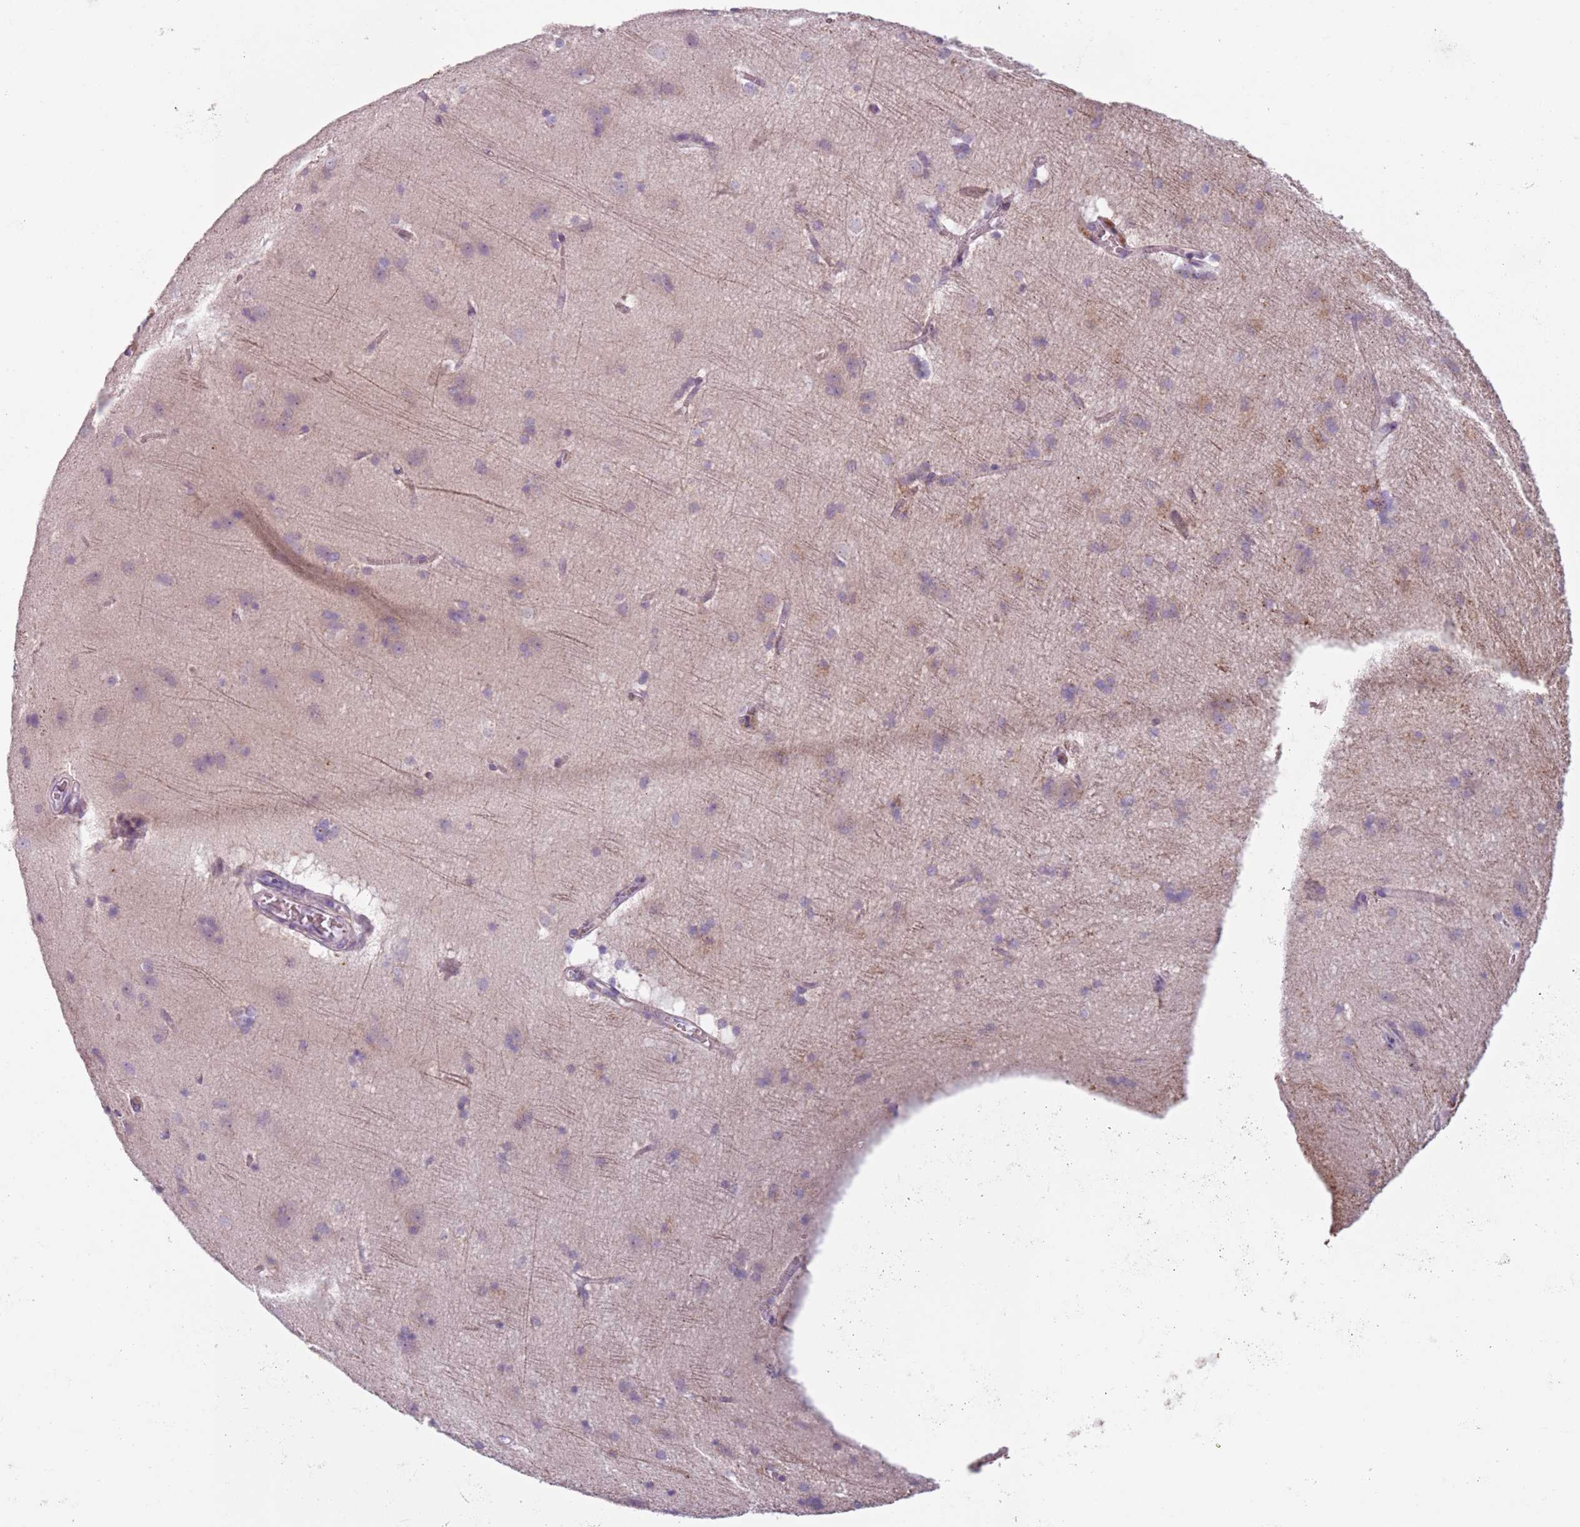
{"staining": {"intensity": "weak", "quantity": ">75%", "location": "cytoplasmic/membranous"}, "tissue": "cerebral cortex", "cell_type": "Endothelial cells", "image_type": "normal", "snomed": [{"axis": "morphology", "description": "Normal tissue, NOS"}, {"axis": "topography", "description": "Cerebral cortex"}], "caption": "Immunohistochemistry (IHC) image of unremarkable cerebral cortex: cerebral cortex stained using immunohistochemistry displays low levels of weak protein expression localized specifically in the cytoplasmic/membranous of endothelial cells, appearing as a cytoplasmic/membranous brown color.", "gene": "MEGF8", "patient": {"sex": "male", "age": 54}}